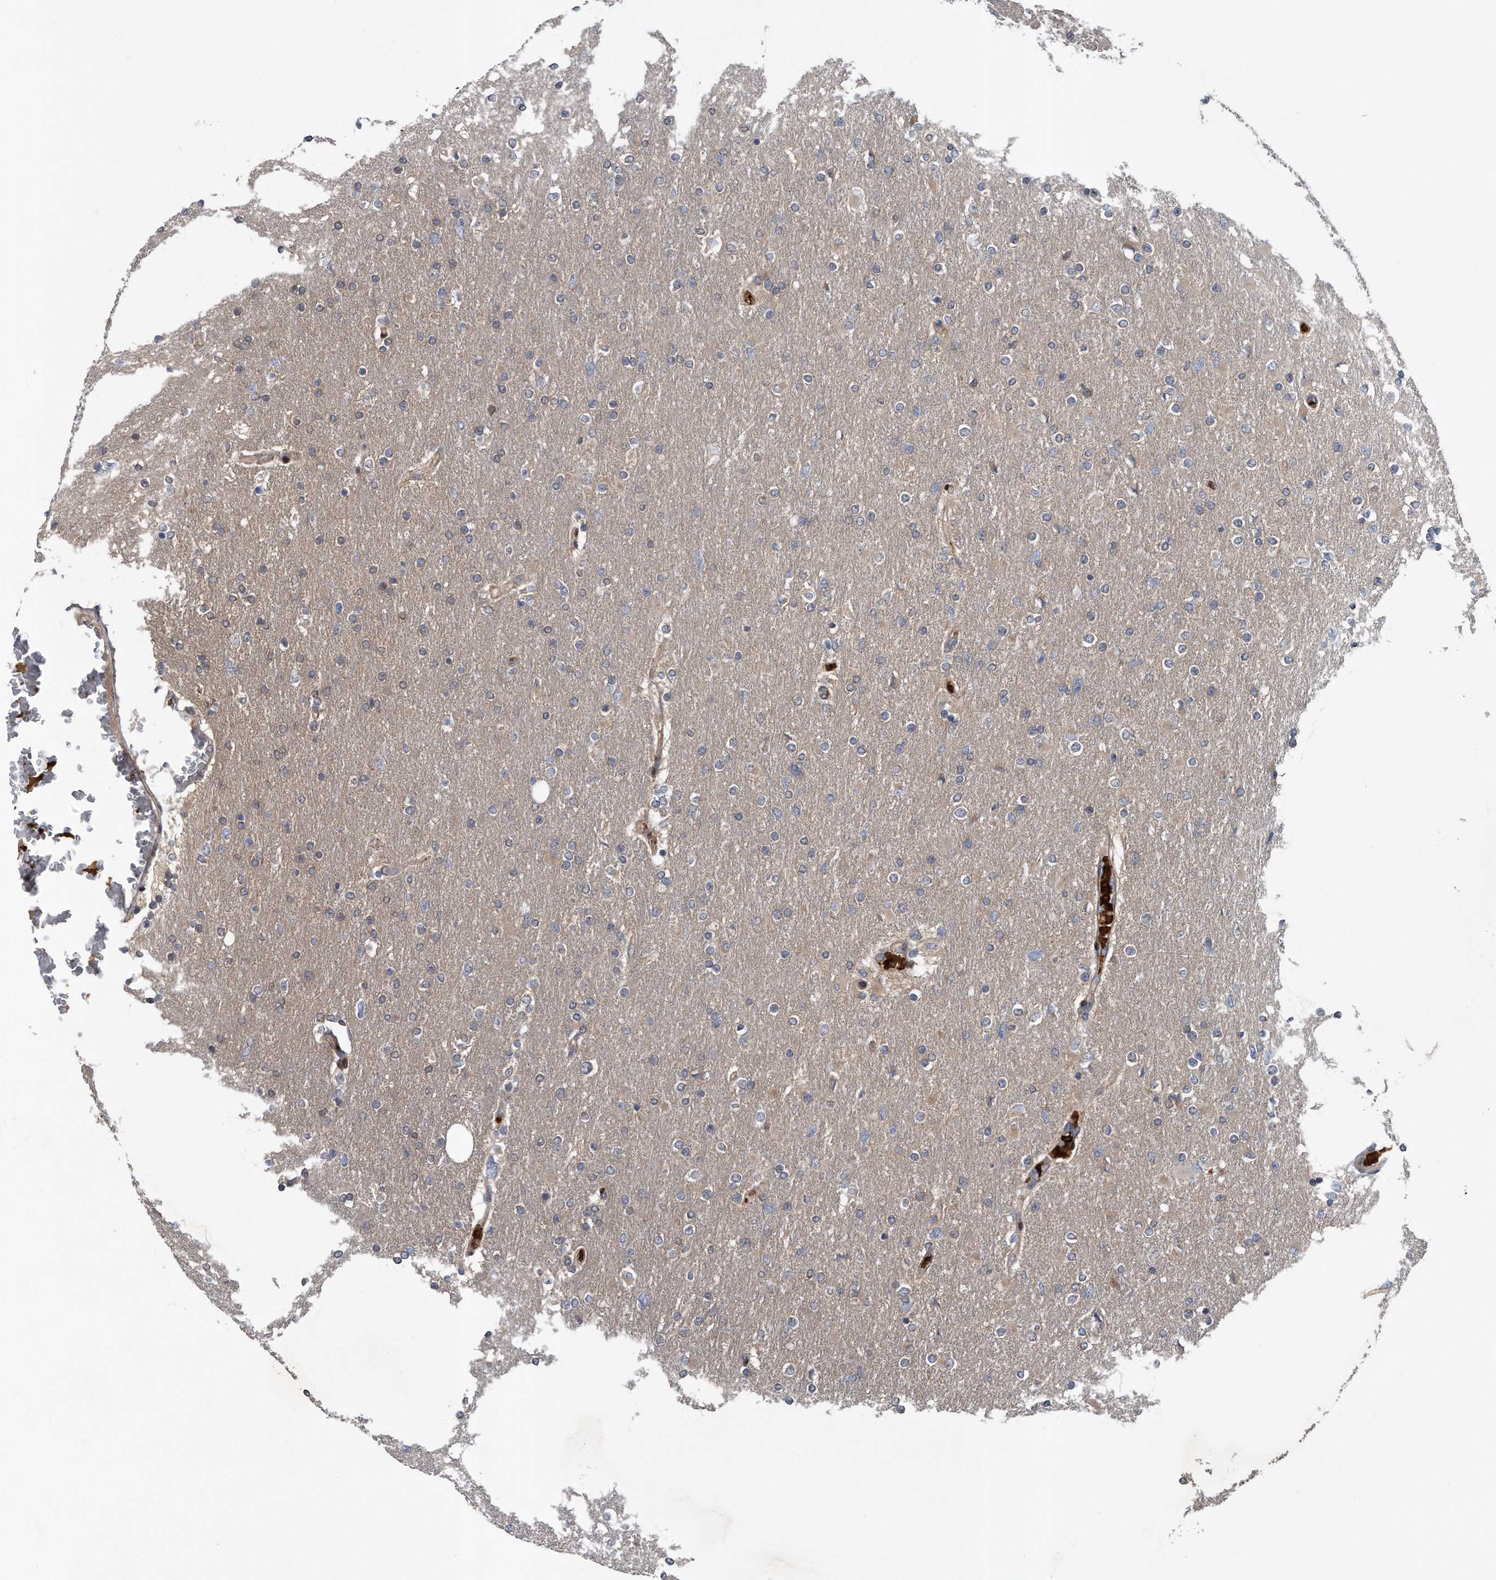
{"staining": {"intensity": "negative", "quantity": "none", "location": "none"}, "tissue": "glioma", "cell_type": "Tumor cells", "image_type": "cancer", "snomed": [{"axis": "morphology", "description": "Glioma, malignant, High grade"}, {"axis": "topography", "description": "Cerebral cortex"}], "caption": "This histopathology image is of glioma stained with immunohistochemistry (IHC) to label a protein in brown with the nuclei are counter-stained blue. There is no expression in tumor cells. Nuclei are stained in blue.", "gene": "ZNF79", "patient": {"sex": "female", "age": 36}}